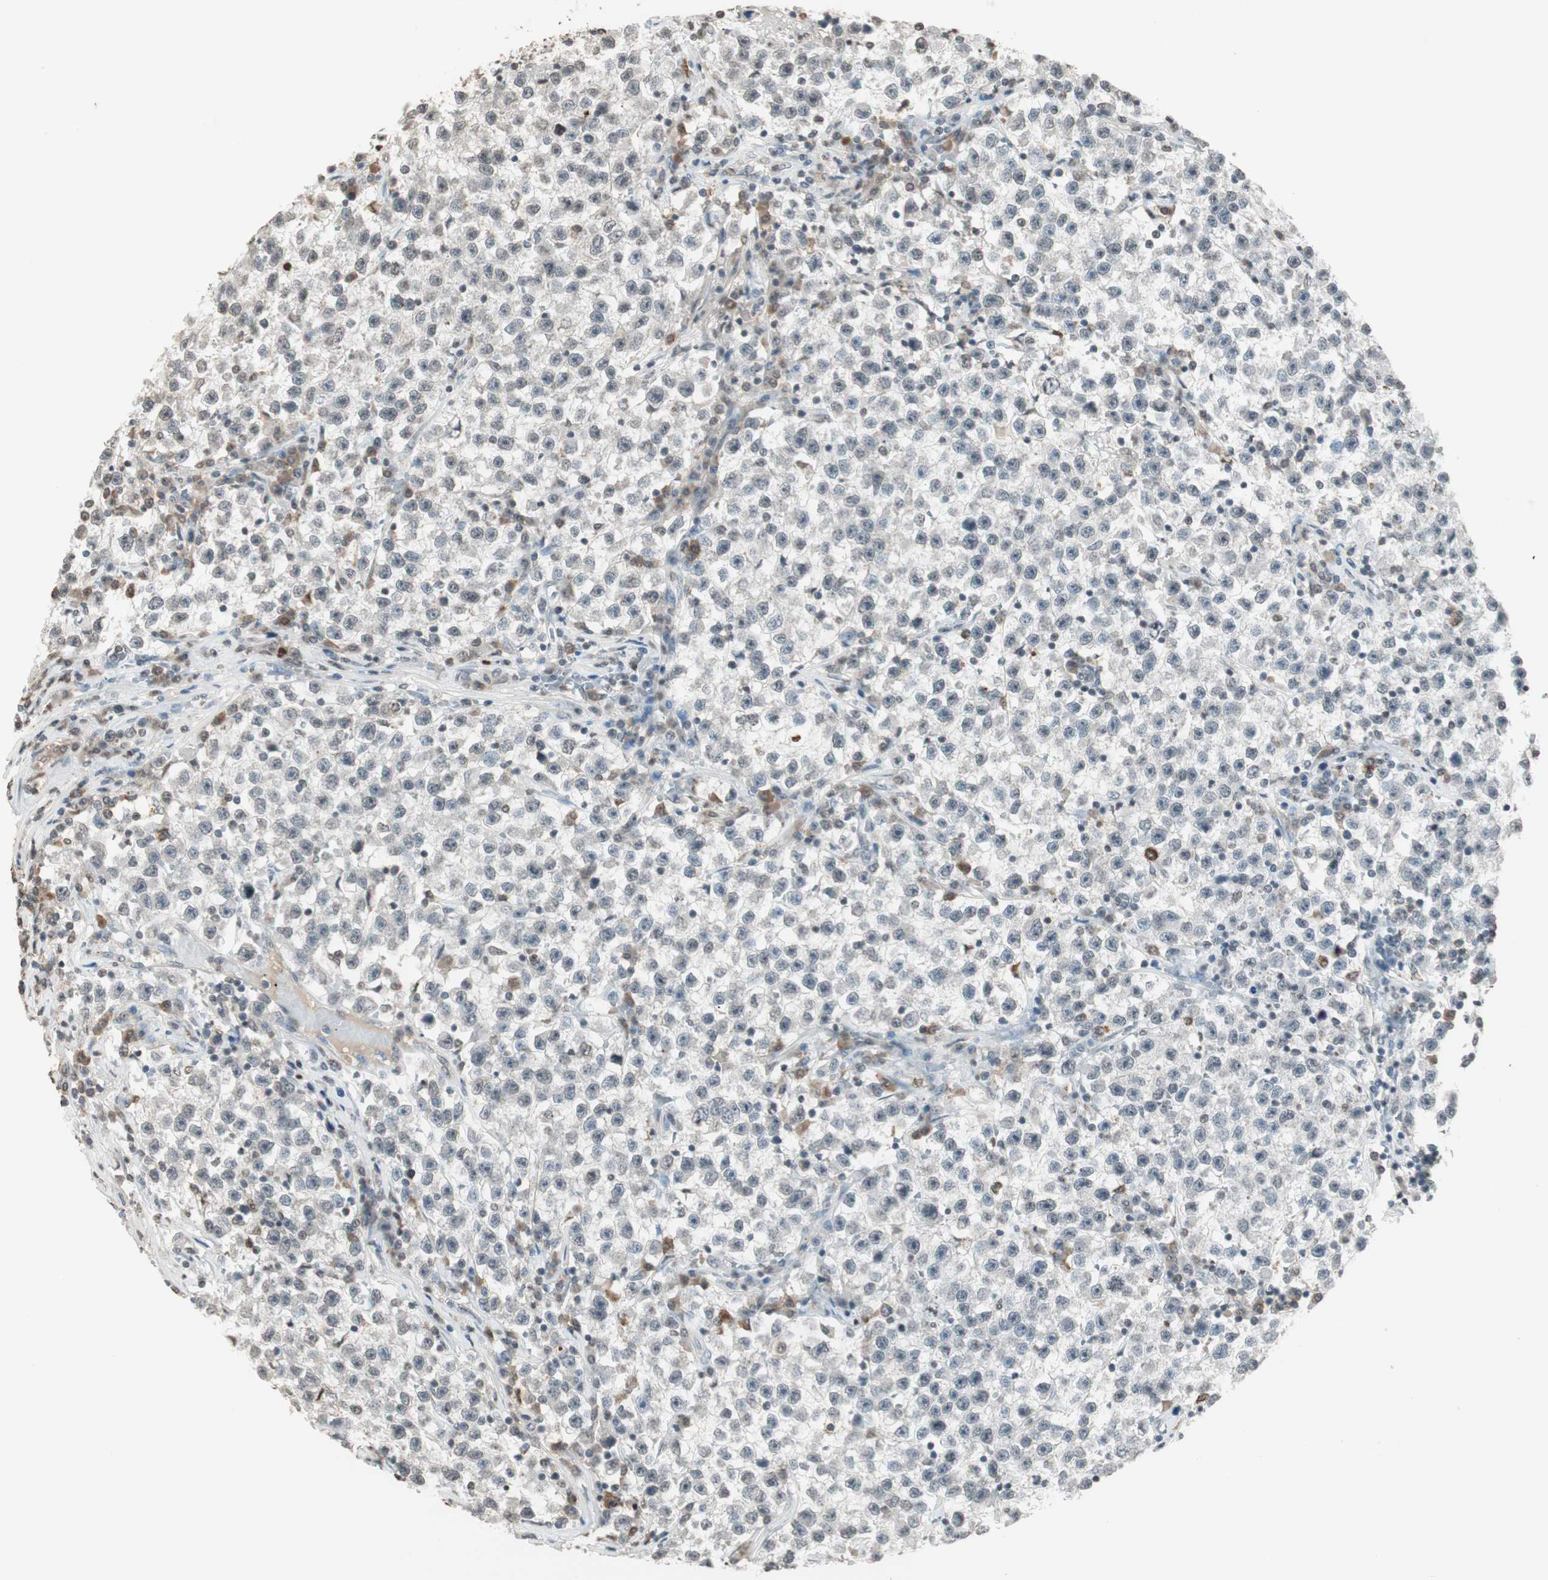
{"staining": {"intensity": "negative", "quantity": "none", "location": "none"}, "tissue": "testis cancer", "cell_type": "Tumor cells", "image_type": "cancer", "snomed": [{"axis": "morphology", "description": "Seminoma, NOS"}, {"axis": "topography", "description": "Testis"}], "caption": "A photomicrograph of testis seminoma stained for a protein demonstrates no brown staining in tumor cells.", "gene": "PRELID1", "patient": {"sex": "male", "age": 22}}